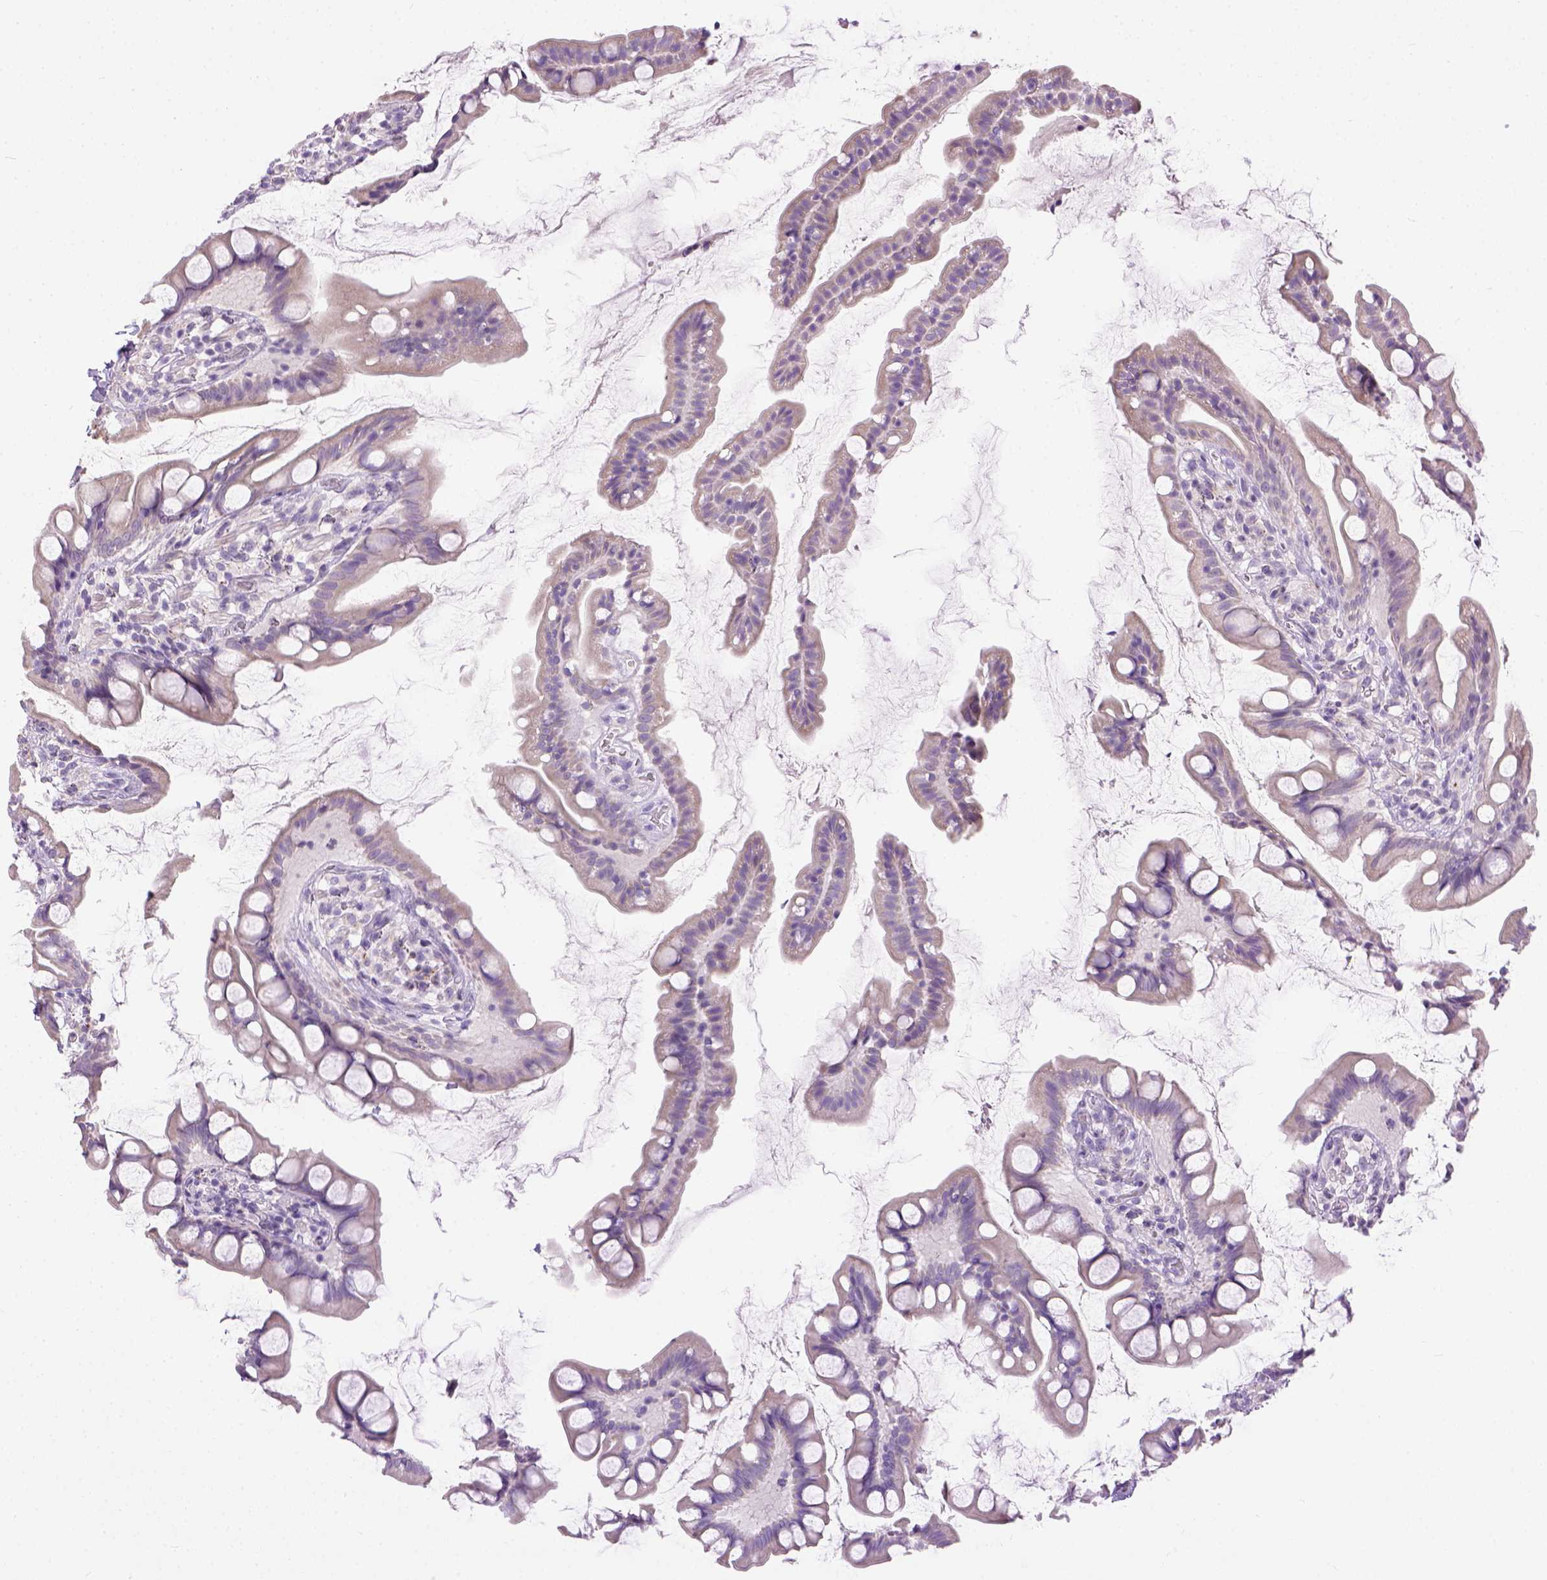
{"staining": {"intensity": "negative", "quantity": "none", "location": "none"}, "tissue": "small intestine", "cell_type": "Glandular cells", "image_type": "normal", "snomed": [{"axis": "morphology", "description": "Normal tissue, NOS"}, {"axis": "topography", "description": "Small intestine"}], "caption": "A high-resolution photomicrograph shows IHC staining of normal small intestine, which exhibits no significant staining in glandular cells.", "gene": "UTP4", "patient": {"sex": "male", "age": 70}}